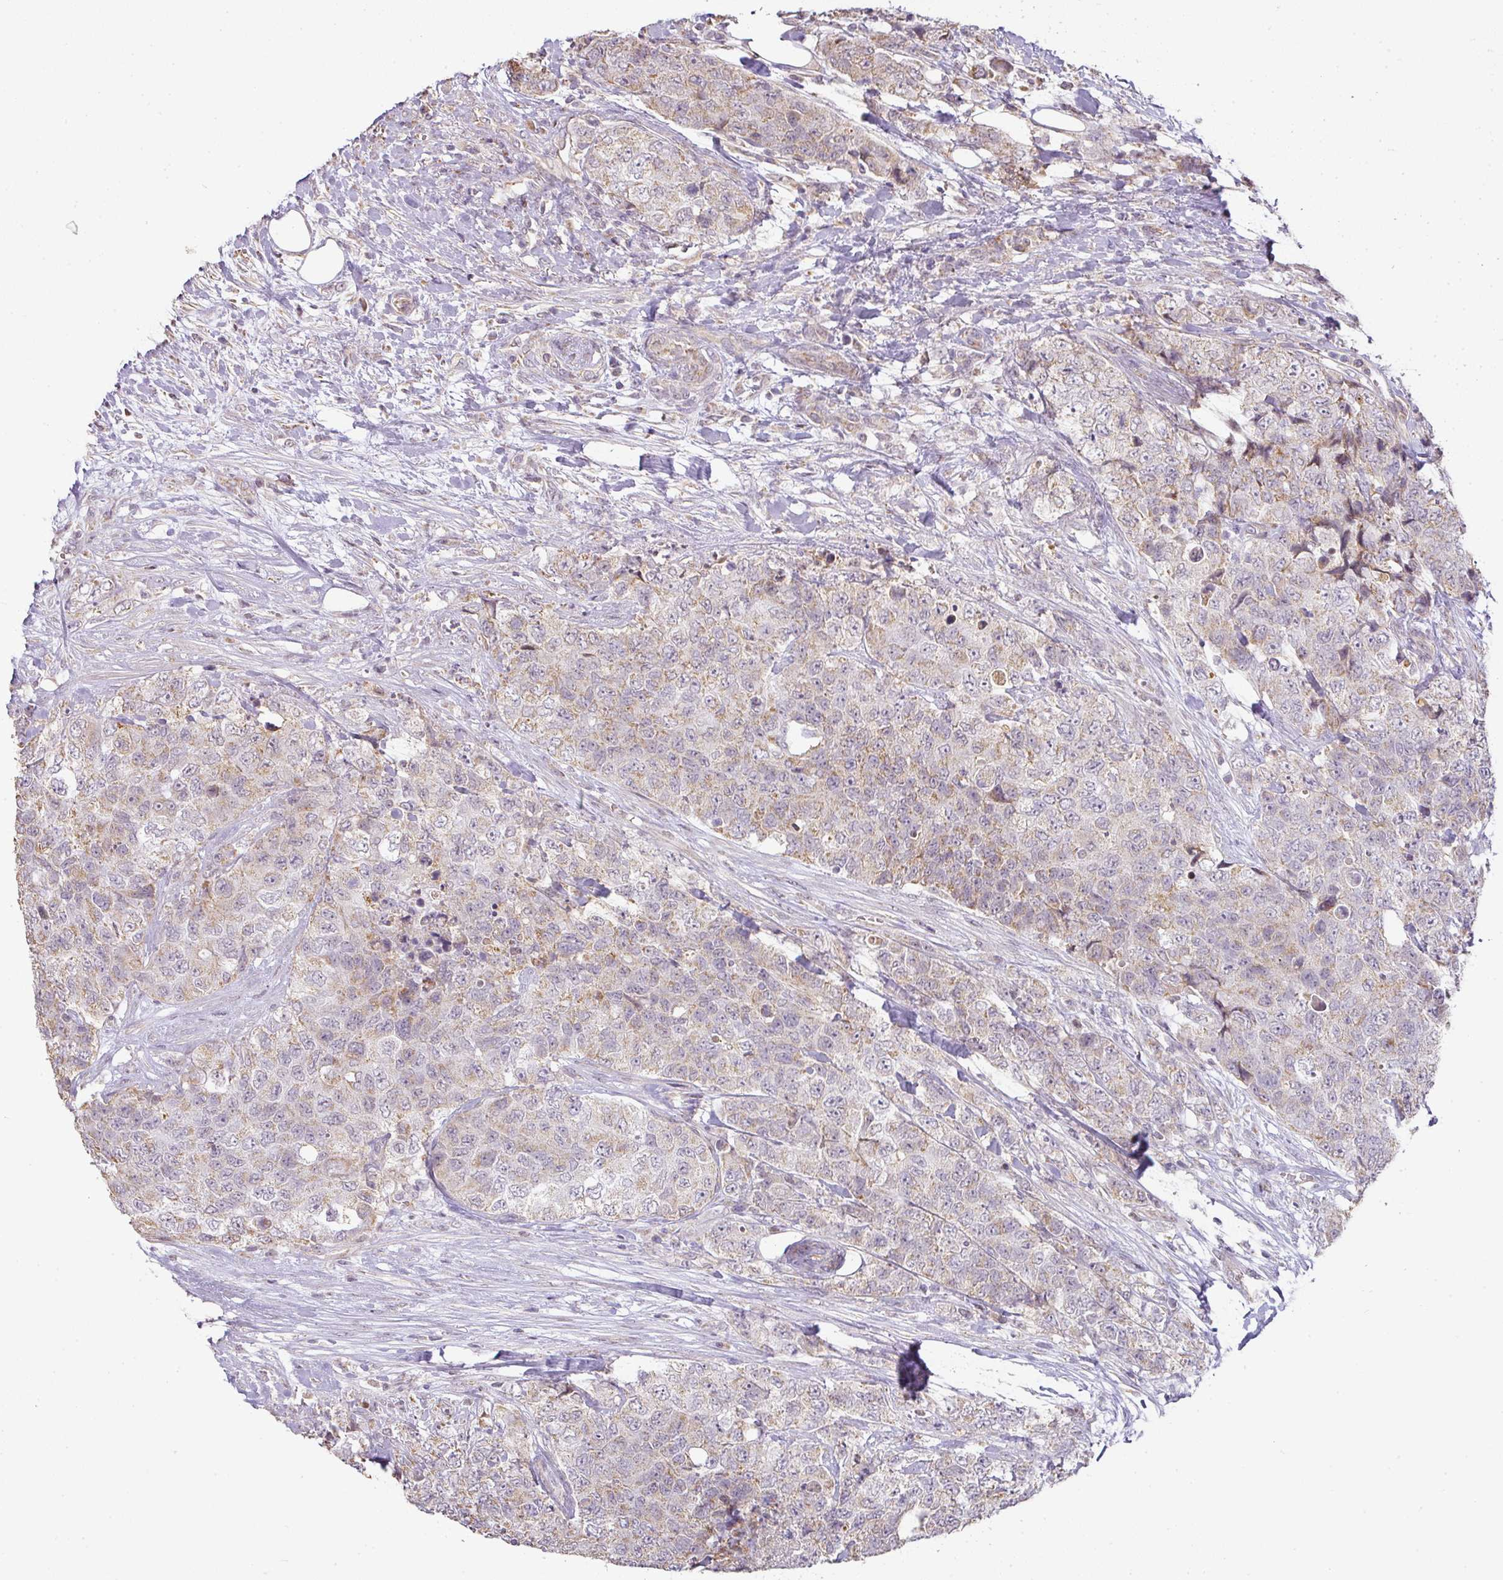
{"staining": {"intensity": "moderate", "quantity": "25%-75%", "location": "cytoplasmic/membranous"}, "tissue": "urothelial cancer", "cell_type": "Tumor cells", "image_type": "cancer", "snomed": [{"axis": "morphology", "description": "Urothelial carcinoma, High grade"}, {"axis": "topography", "description": "Urinary bladder"}], "caption": "An IHC image of neoplastic tissue is shown. Protein staining in brown shows moderate cytoplasmic/membranous positivity in urothelial carcinoma (high-grade) within tumor cells.", "gene": "MYOM2", "patient": {"sex": "female", "age": 78}}